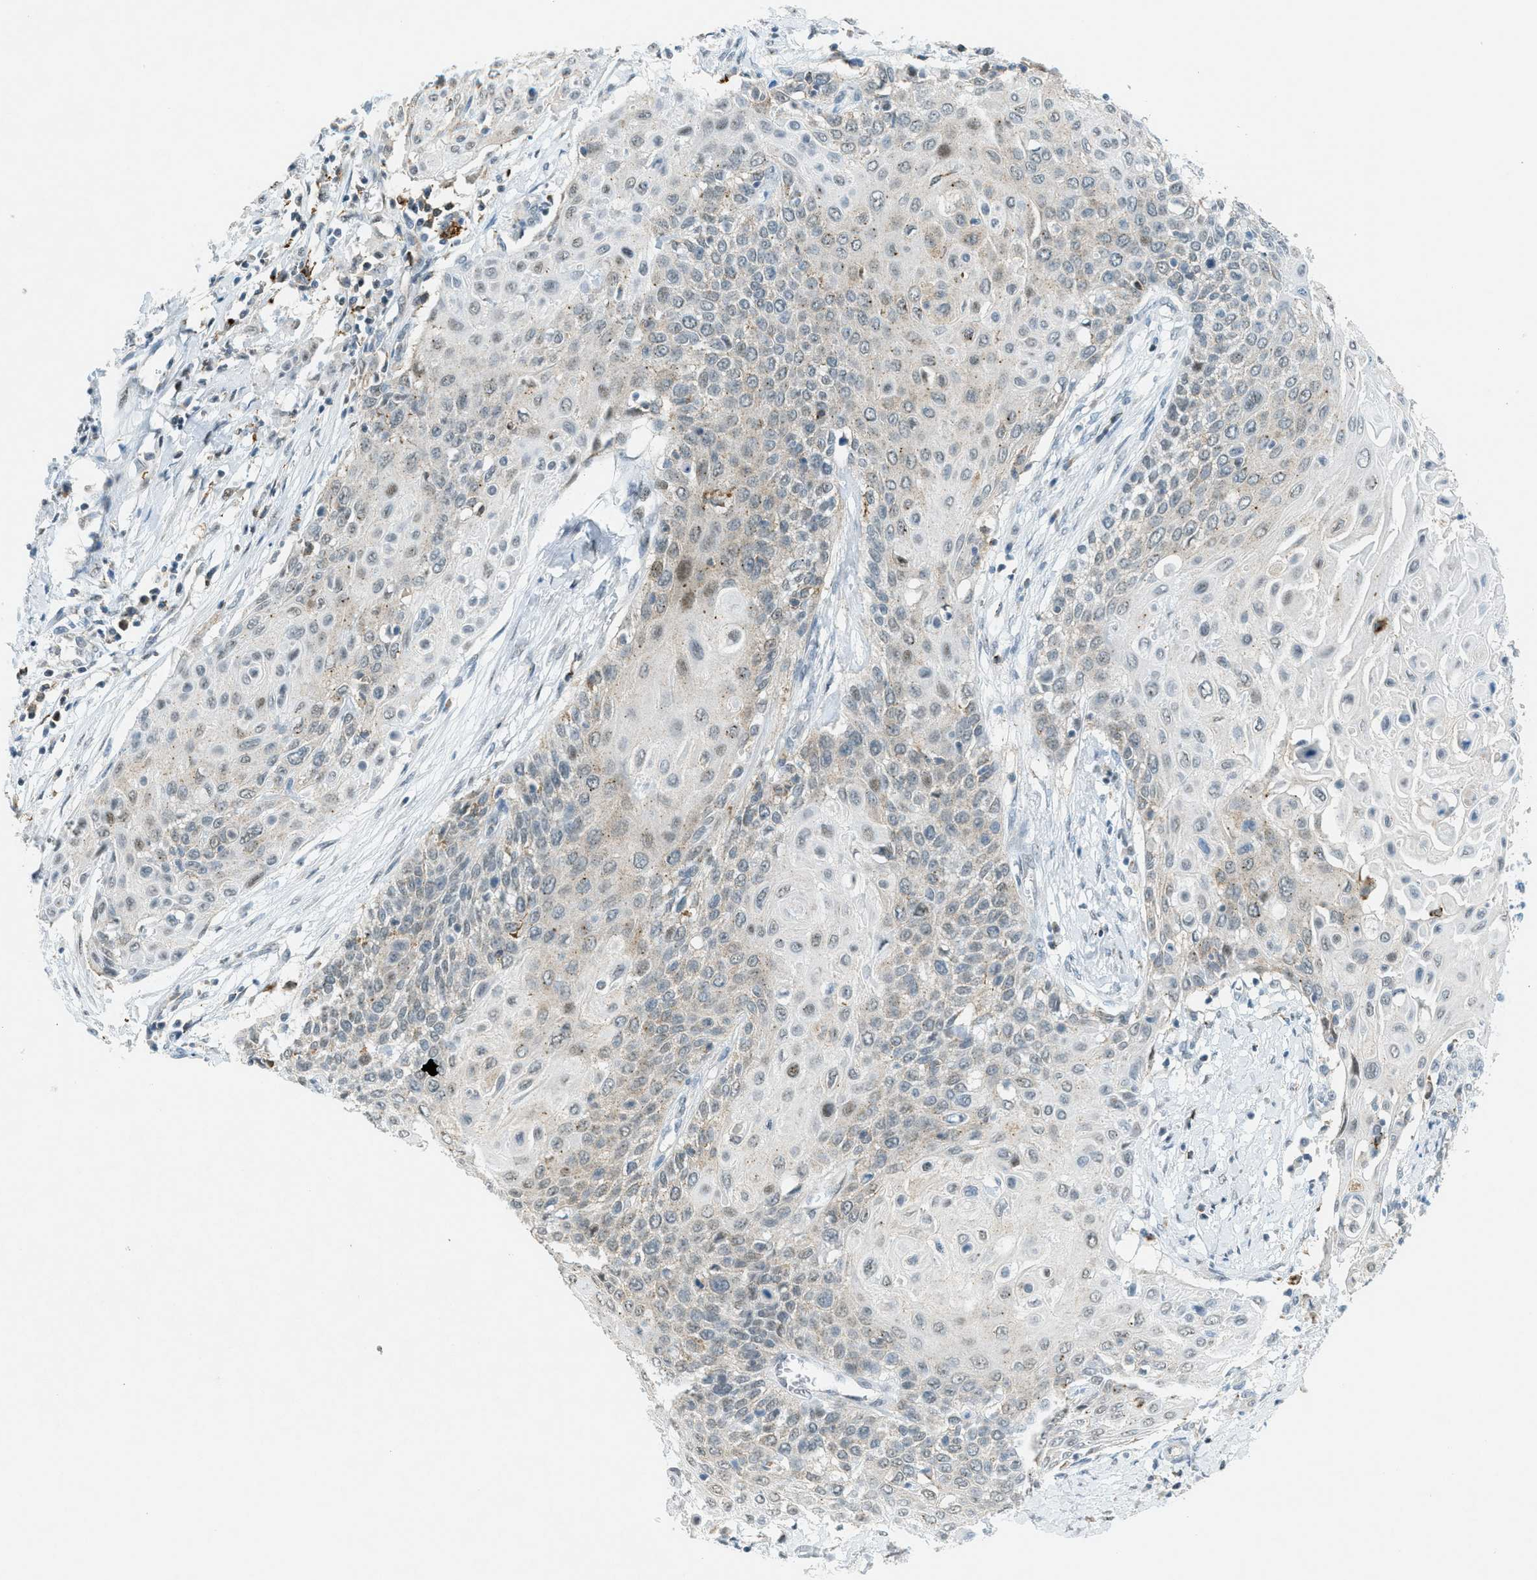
{"staining": {"intensity": "weak", "quantity": "25%-75%", "location": "cytoplasmic/membranous"}, "tissue": "cervical cancer", "cell_type": "Tumor cells", "image_type": "cancer", "snomed": [{"axis": "morphology", "description": "Squamous cell carcinoma, NOS"}, {"axis": "topography", "description": "Cervix"}], "caption": "Cervical cancer (squamous cell carcinoma) was stained to show a protein in brown. There is low levels of weak cytoplasmic/membranous expression in about 25%-75% of tumor cells.", "gene": "FYN", "patient": {"sex": "female", "age": 39}}